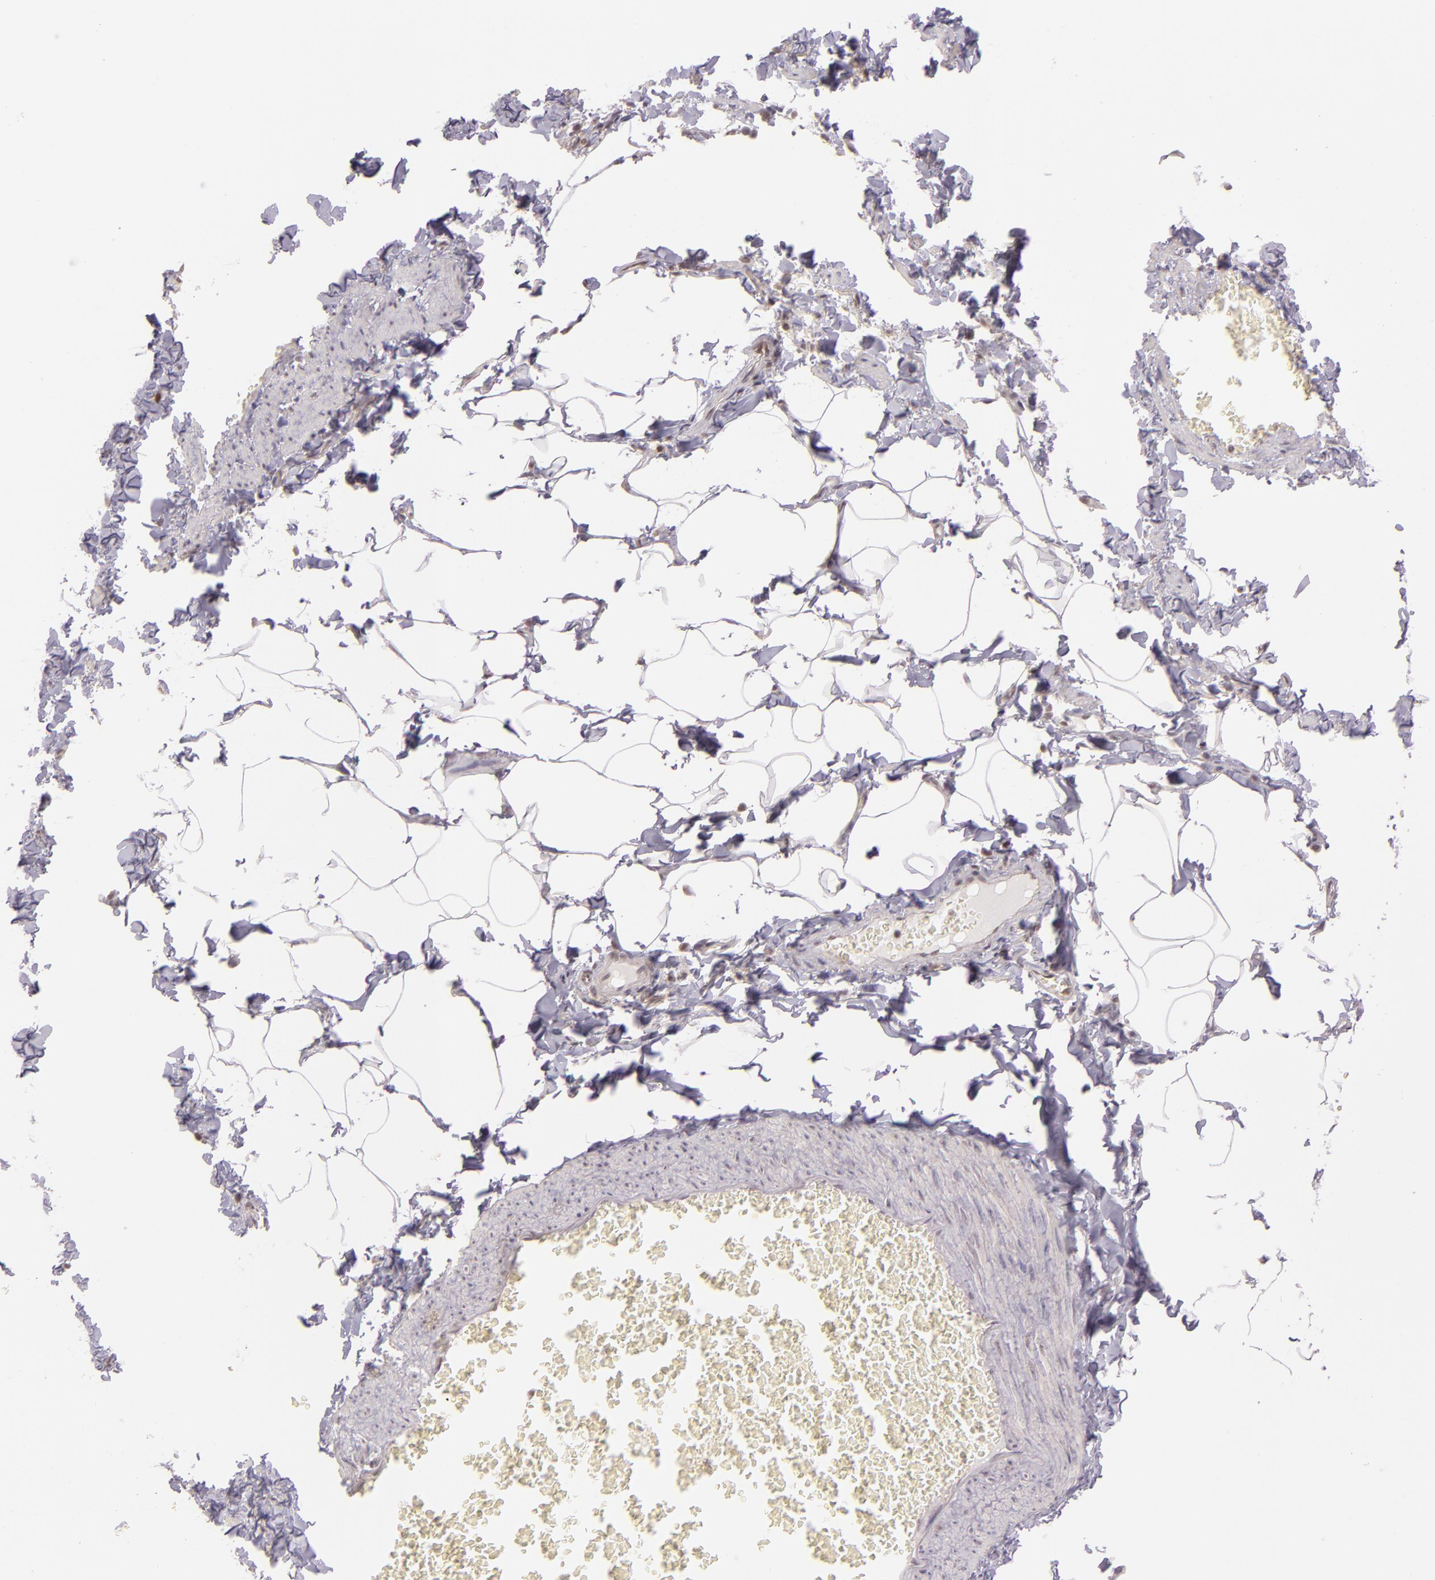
{"staining": {"intensity": "moderate", "quantity": "25%-75%", "location": "nuclear"}, "tissue": "adipose tissue", "cell_type": "Adipocytes", "image_type": "normal", "snomed": [{"axis": "morphology", "description": "Normal tissue, NOS"}, {"axis": "topography", "description": "Vascular tissue"}], "caption": "Adipocytes reveal medium levels of moderate nuclear expression in approximately 25%-75% of cells in unremarkable adipose tissue.", "gene": "ENSG00000290315", "patient": {"sex": "male", "age": 41}}